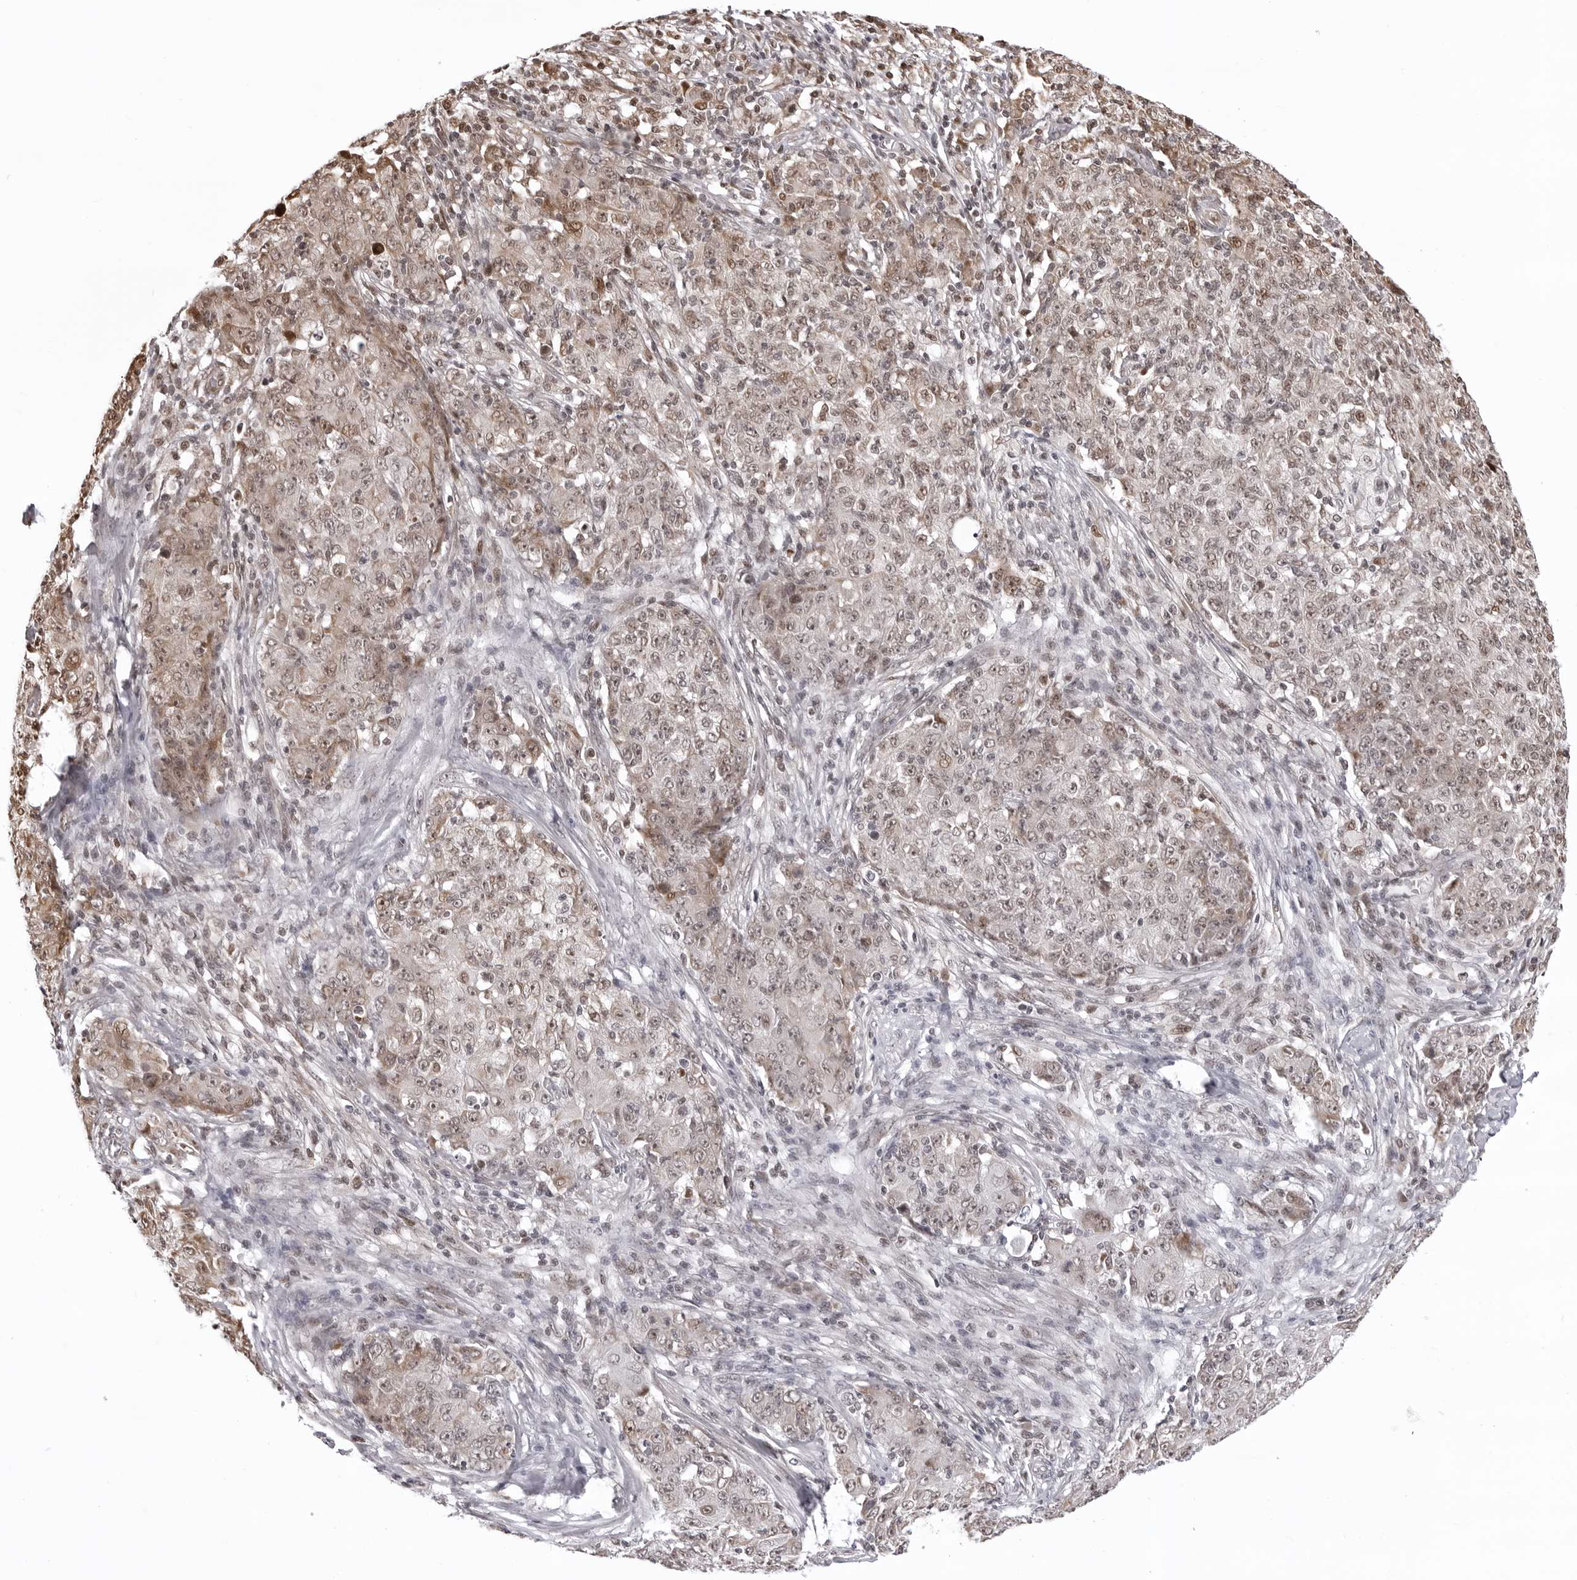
{"staining": {"intensity": "weak", "quantity": ">75%", "location": "cytoplasmic/membranous,nuclear"}, "tissue": "ovarian cancer", "cell_type": "Tumor cells", "image_type": "cancer", "snomed": [{"axis": "morphology", "description": "Carcinoma, endometroid"}, {"axis": "topography", "description": "Ovary"}], "caption": "Protein expression analysis of human ovarian cancer reveals weak cytoplasmic/membranous and nuclear expression in approximately >75% of tumor cells. Nuclei are stained in blue.", "gene": "PHF3", "patient": {"sex": "female", "age": 42}}